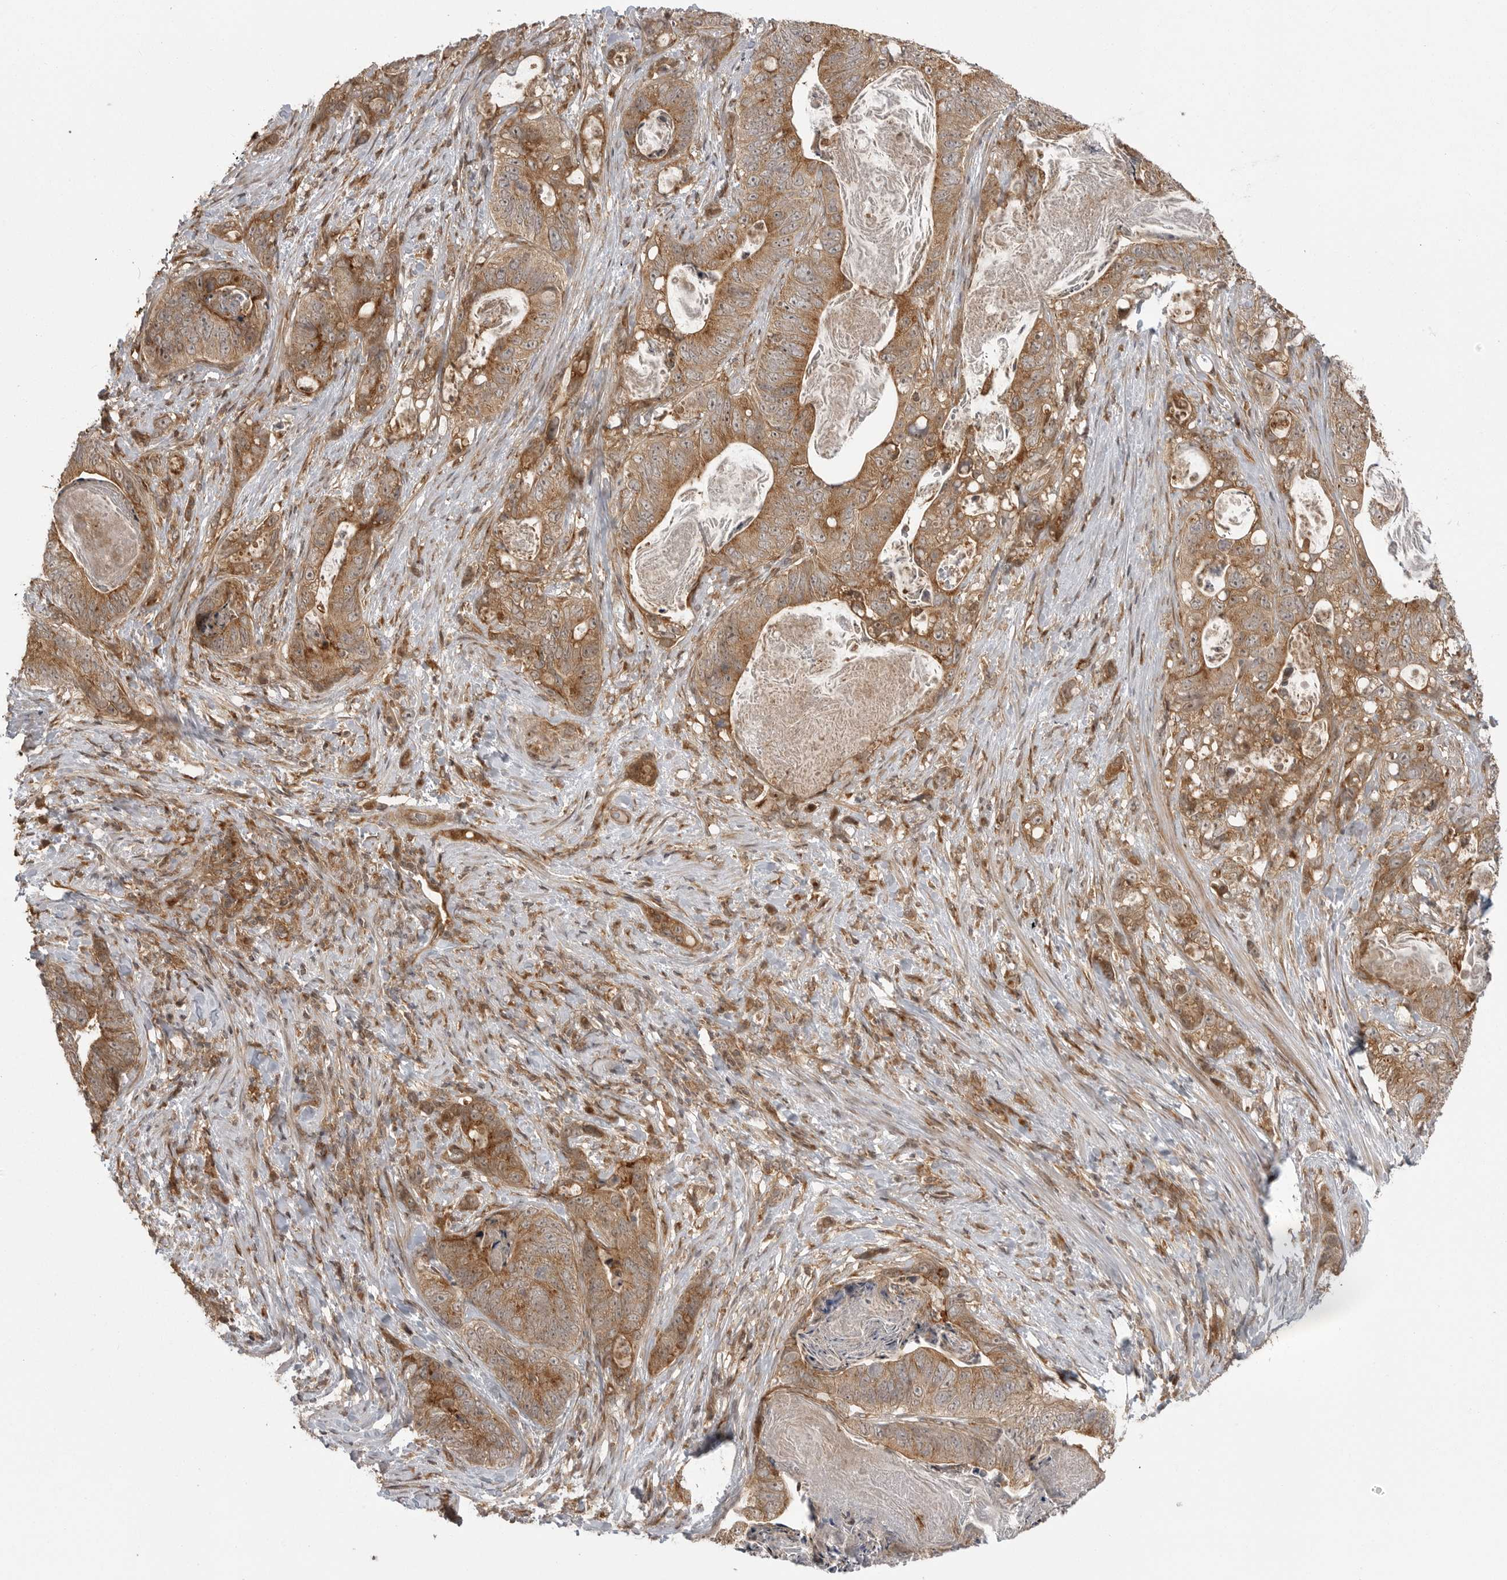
{"staining": {"intensity": "moderate", "quantity": ">75%", "location": "cytoplasmic/membranous"}, "tissue": "stomach cancer", "cell_type": "Tumor cells", "image_type": "cancer", "snomed": [{"axis": "morphology", "description": "Normal tissue, NOS"}, {"axis": "morphology", "description": "Adenocarcinoma, NOS"}, {"axis": "topography", "description": "Stomach"}], "caption": "Stomach cancer (adenocarcinoma) stained with immunohistochemistry shows moderate cytoplasmic/membranous positivity in about >75% of tumor cells.", "gene": "FAT3", "patient": {"sex": "female", "age": 89}}